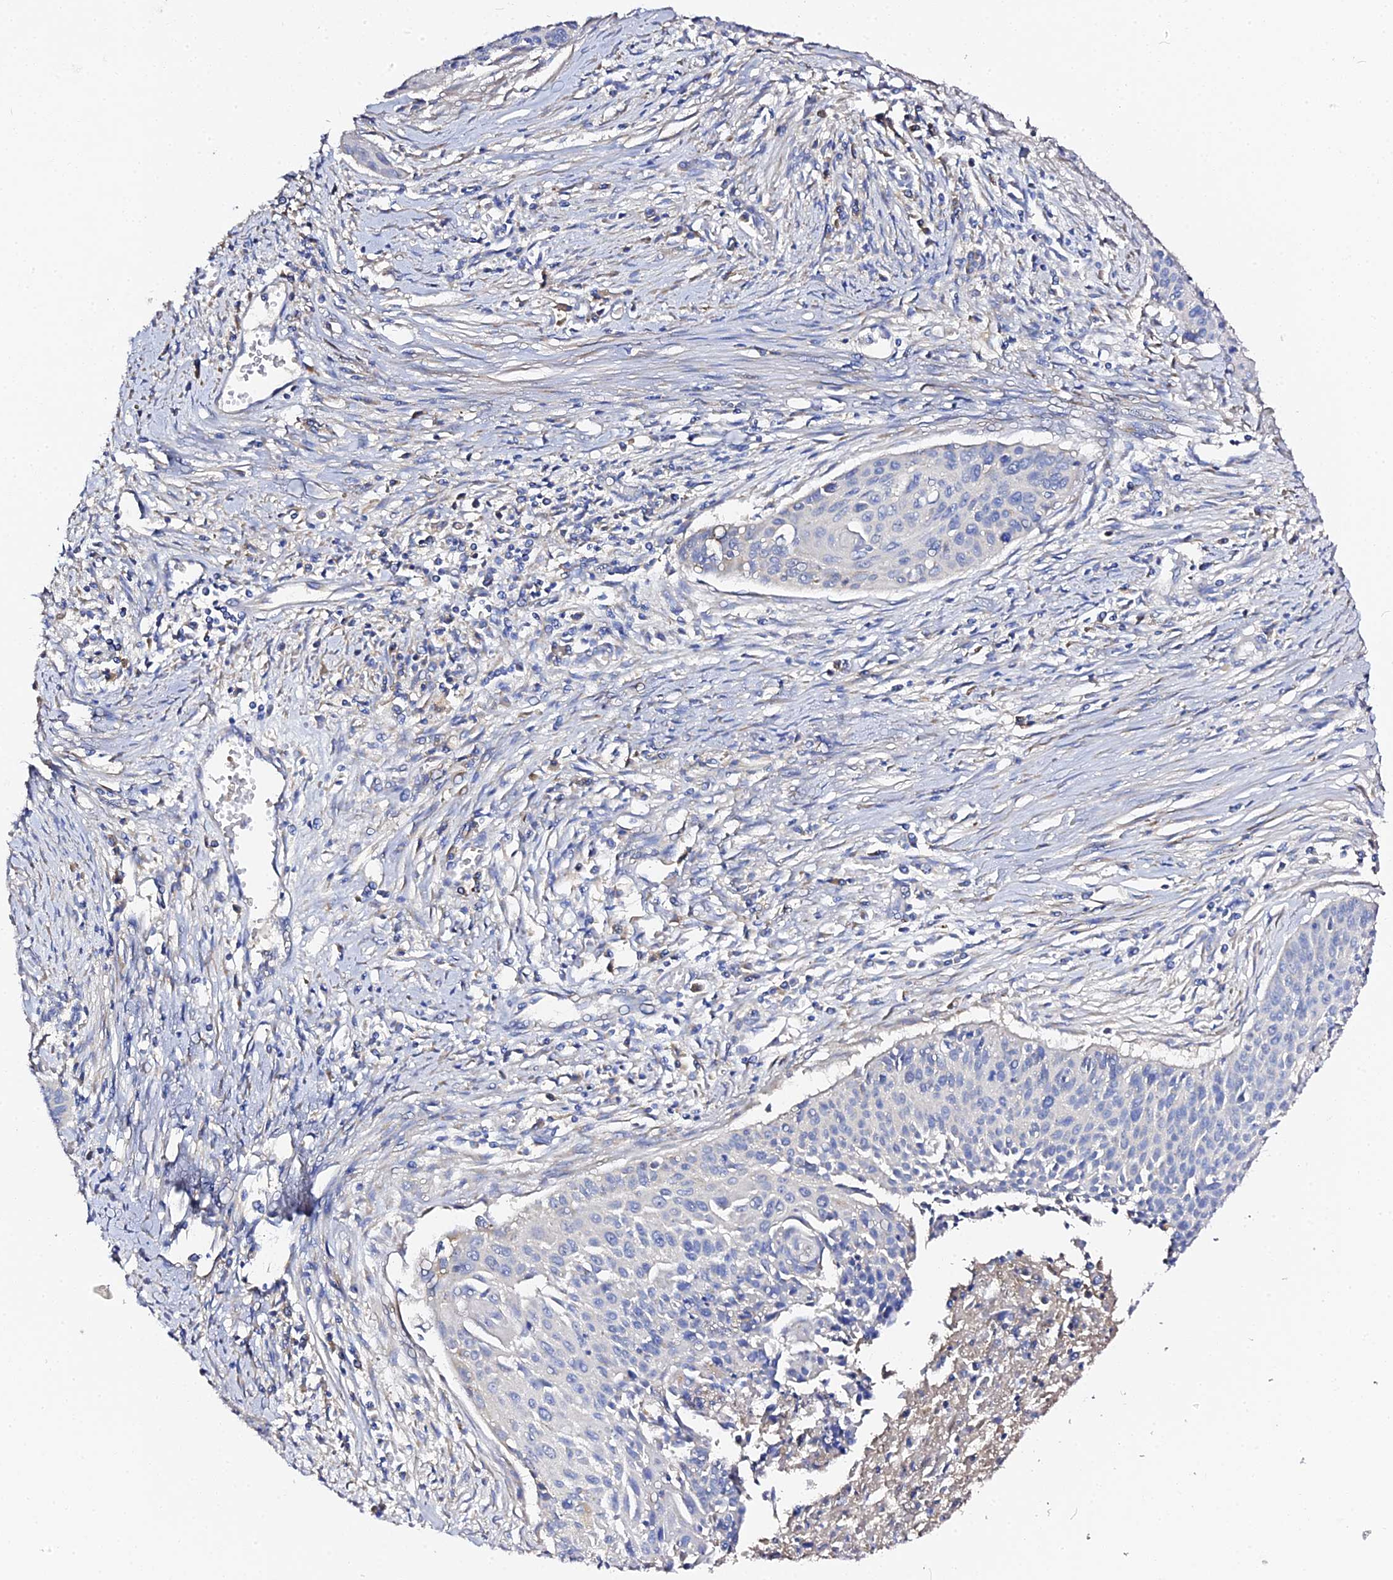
{"staining": {"intensity": "negative", "quantity": "none", "location": "none"}, "tissue": "cervical cancer", "cell_type": "Tumor cells", "image_type": "cancer", "snomed": [{"axis": "morphology", "description": "Squamous cell carcinoma, NOS"}, {"axis": "topography", "description": "Cervix"}], "caption": "Immunohistochemical staining of squamous cell carcinoma (cervical) shows no significant positivity in tumor cells.", "gene": "SCX", "patient": {"sex": "female", "age": 55}}